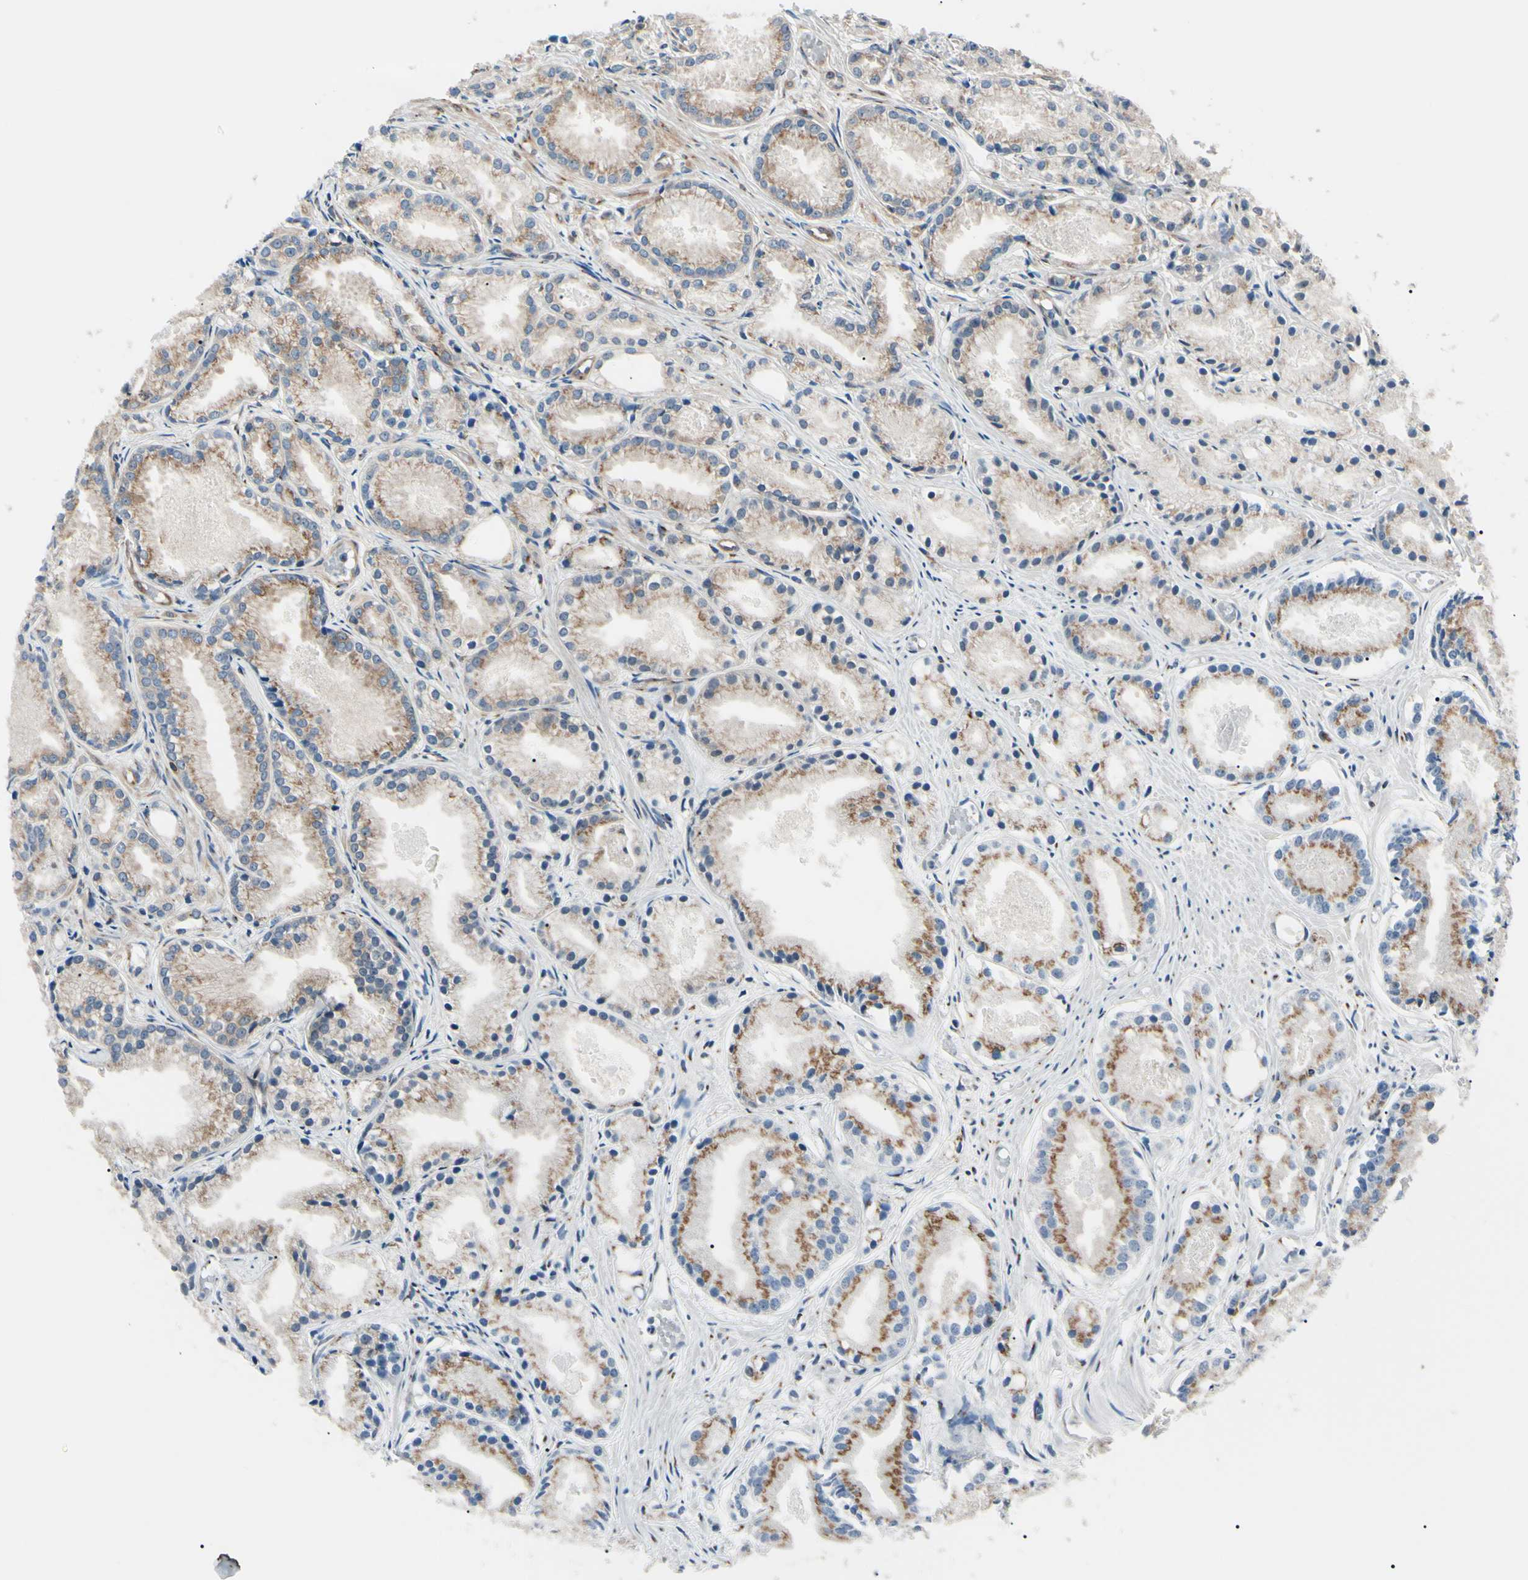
{"staining": {"intensity": "moderate", "quantity": "25%-75%", "location": "cytoplasmic/membranous"}, "tissue": "prostate cancer", "cell_type": "Tumor cells", "image_type": "cancer", "snomed": [{"axis": "morphology", "description": "Adenocarcinoma, Low grade"}, {"axis": "topography", "description": "Prostate"}], "caption": "Adenocarcinoma (low-grade) (prostate) stained with a brown dye exhibits moderate cytoplasmic/membranous positive expression in approximately 25%-75% of tumor cells.", "gene": "MAPRE1", "patient": {"sex": "male", "age": 72}}